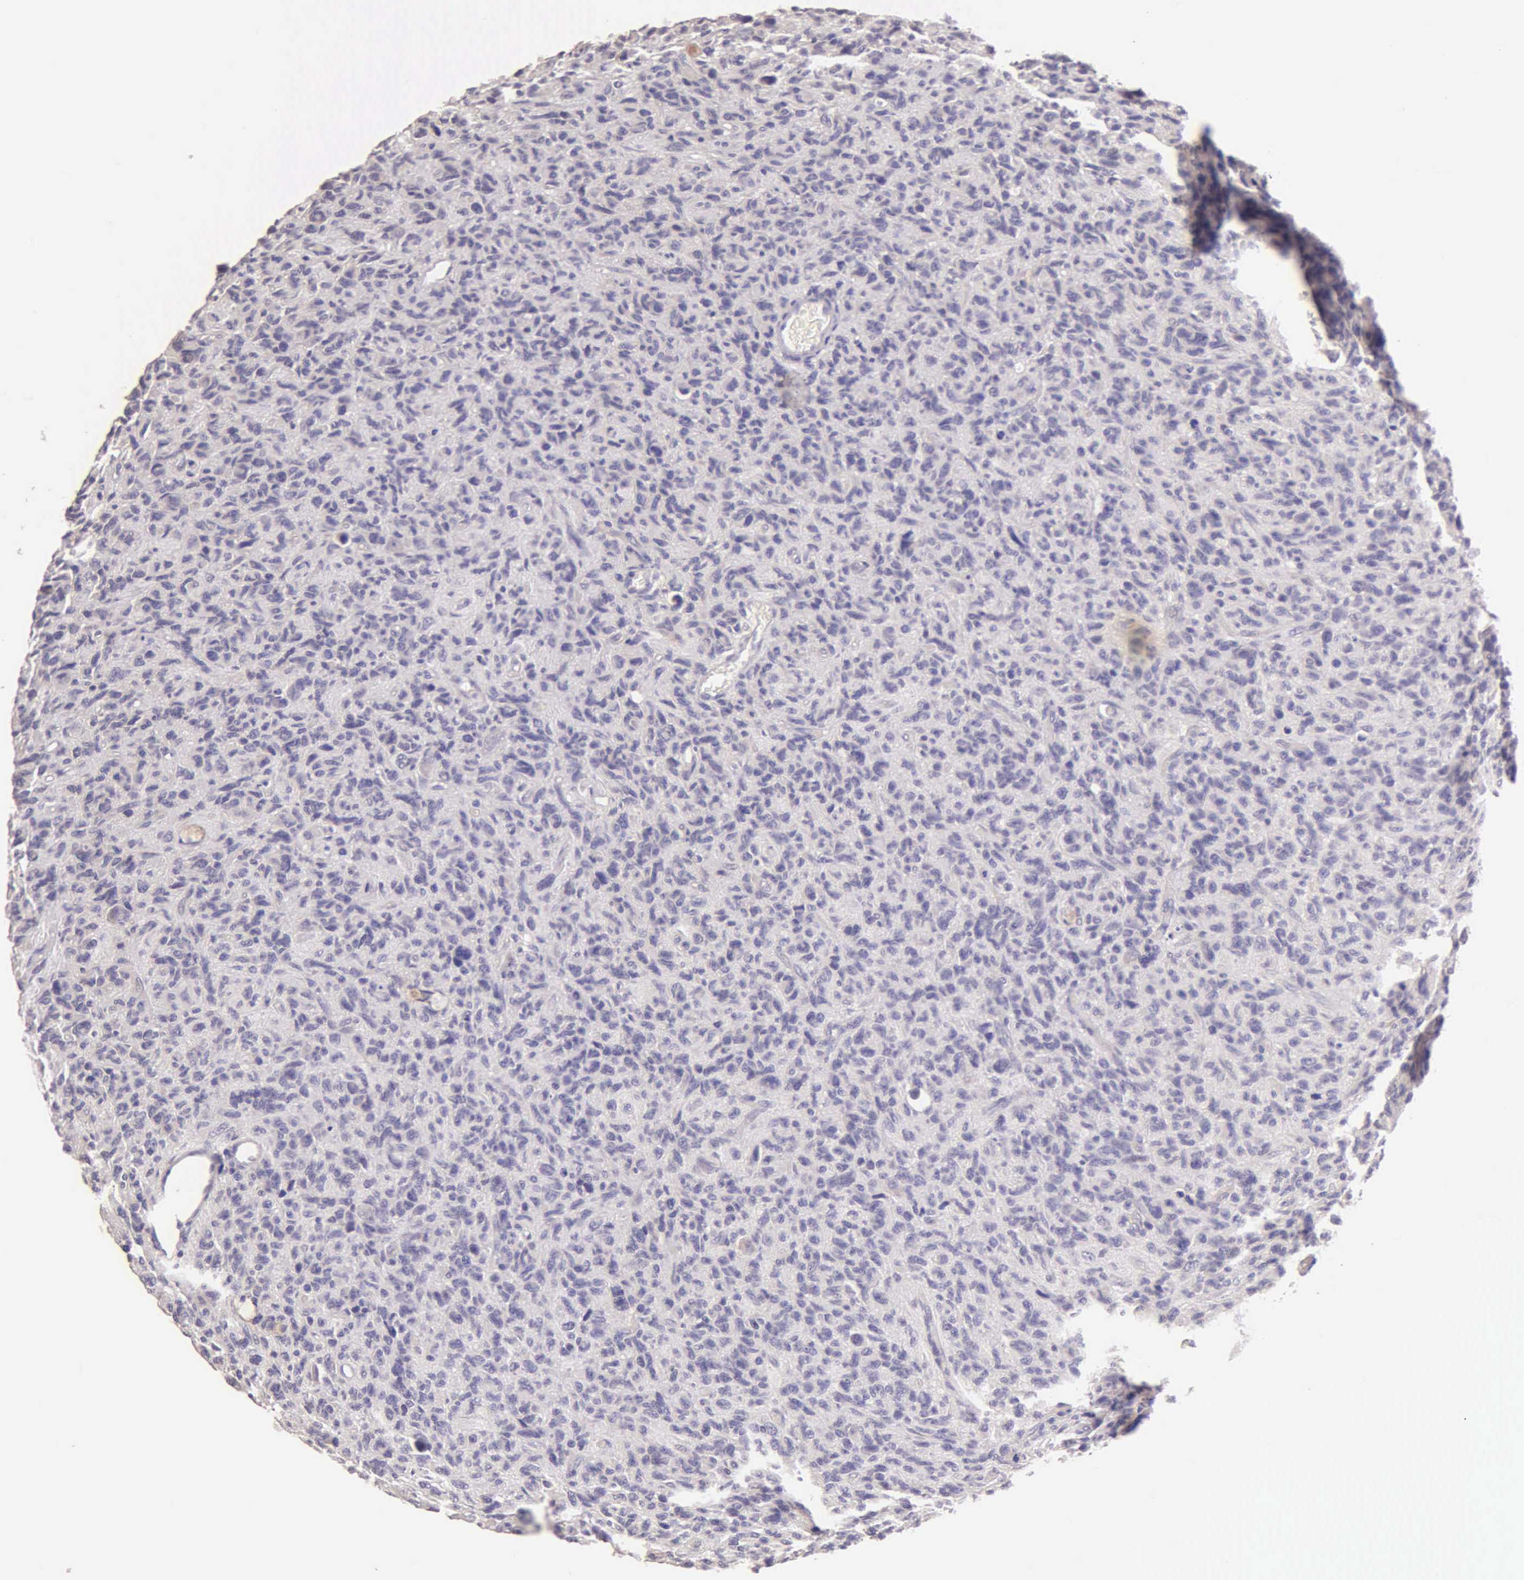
{"staining": {"intensity": "negative", "quantity": "none", "location": "none"}, "tissue": "glioma", "cell_type": "Tumor cells", "image_type": "cancer", "snomed": [{"axis": "morphology", "description": "Glioma, malignant, High grade"}, {"axis": "topography", "description": "Brain"}], "caption": "IHC image of neoplastic tissue: human glioma stained with DAB (3,3'-diaminobenzidine) exhibits no significant protein staining in tumor cells.", "gene": "ESR1", "patient": {"sex": "female", "age": 60}}